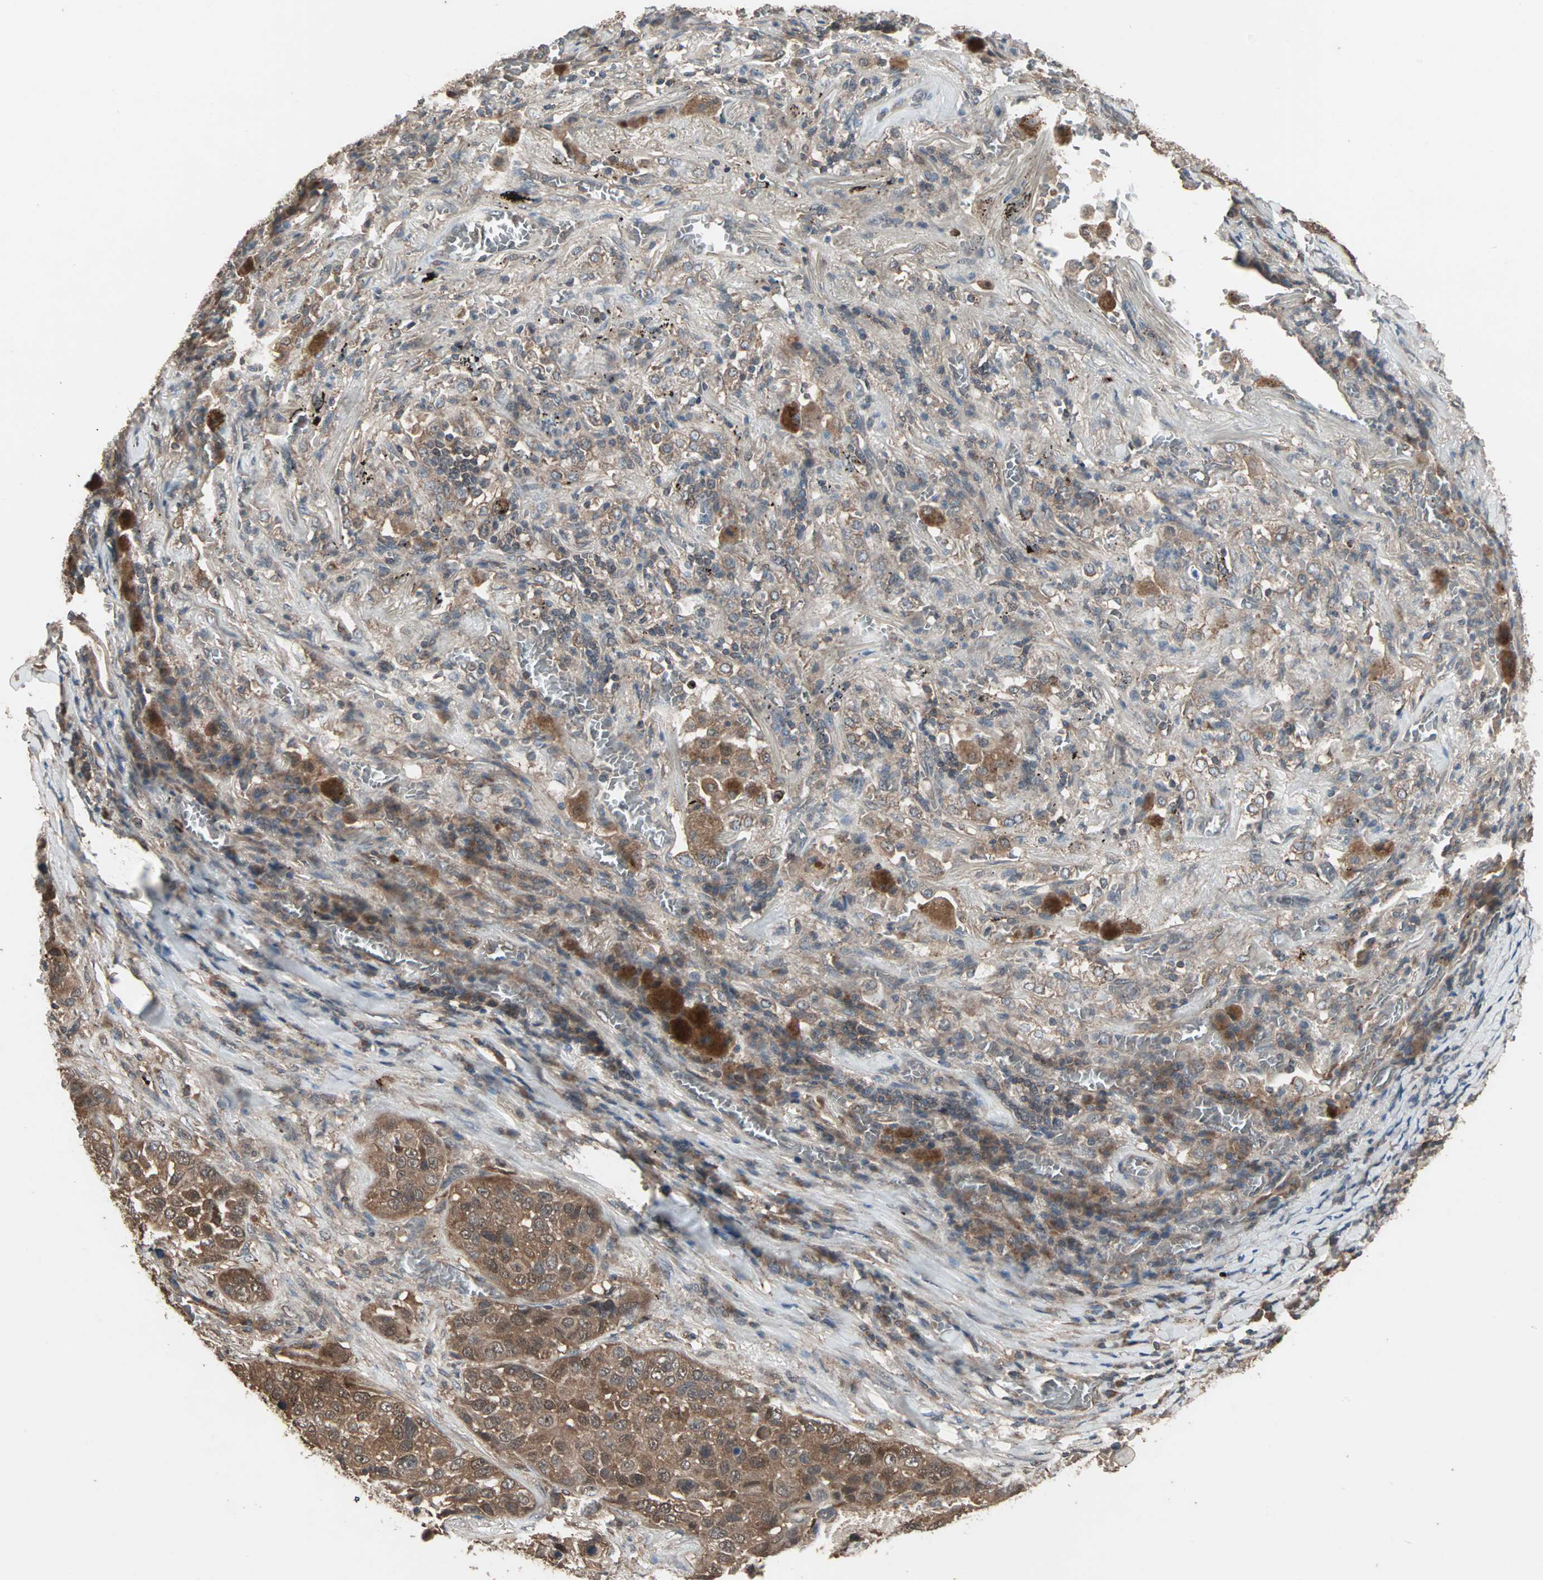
{"staining": {"intensity": "moderate", "quantity": ">75%", "location": "cytoplasmic/membranous"}, "tissue": "lung cancer", "cell_type": "Tumor cells", "image_type": "cancer", "snomed": [{"axis": "morphology", "description": "Squamous cell carcinoma, NOS"}, {"axis": "topography", "description": "Lung"}], "caption": "High-magnification brightfield microscopy of lung cancer stained with DAB (brown) and counterstained with hematoxylin (blue). tumor cells exhibit moderate cytoplasmic/membranous staining is present in approximately>75% of cells.", "gene": "UBAC1", "patient": {"sex": "male", "age": 57}}